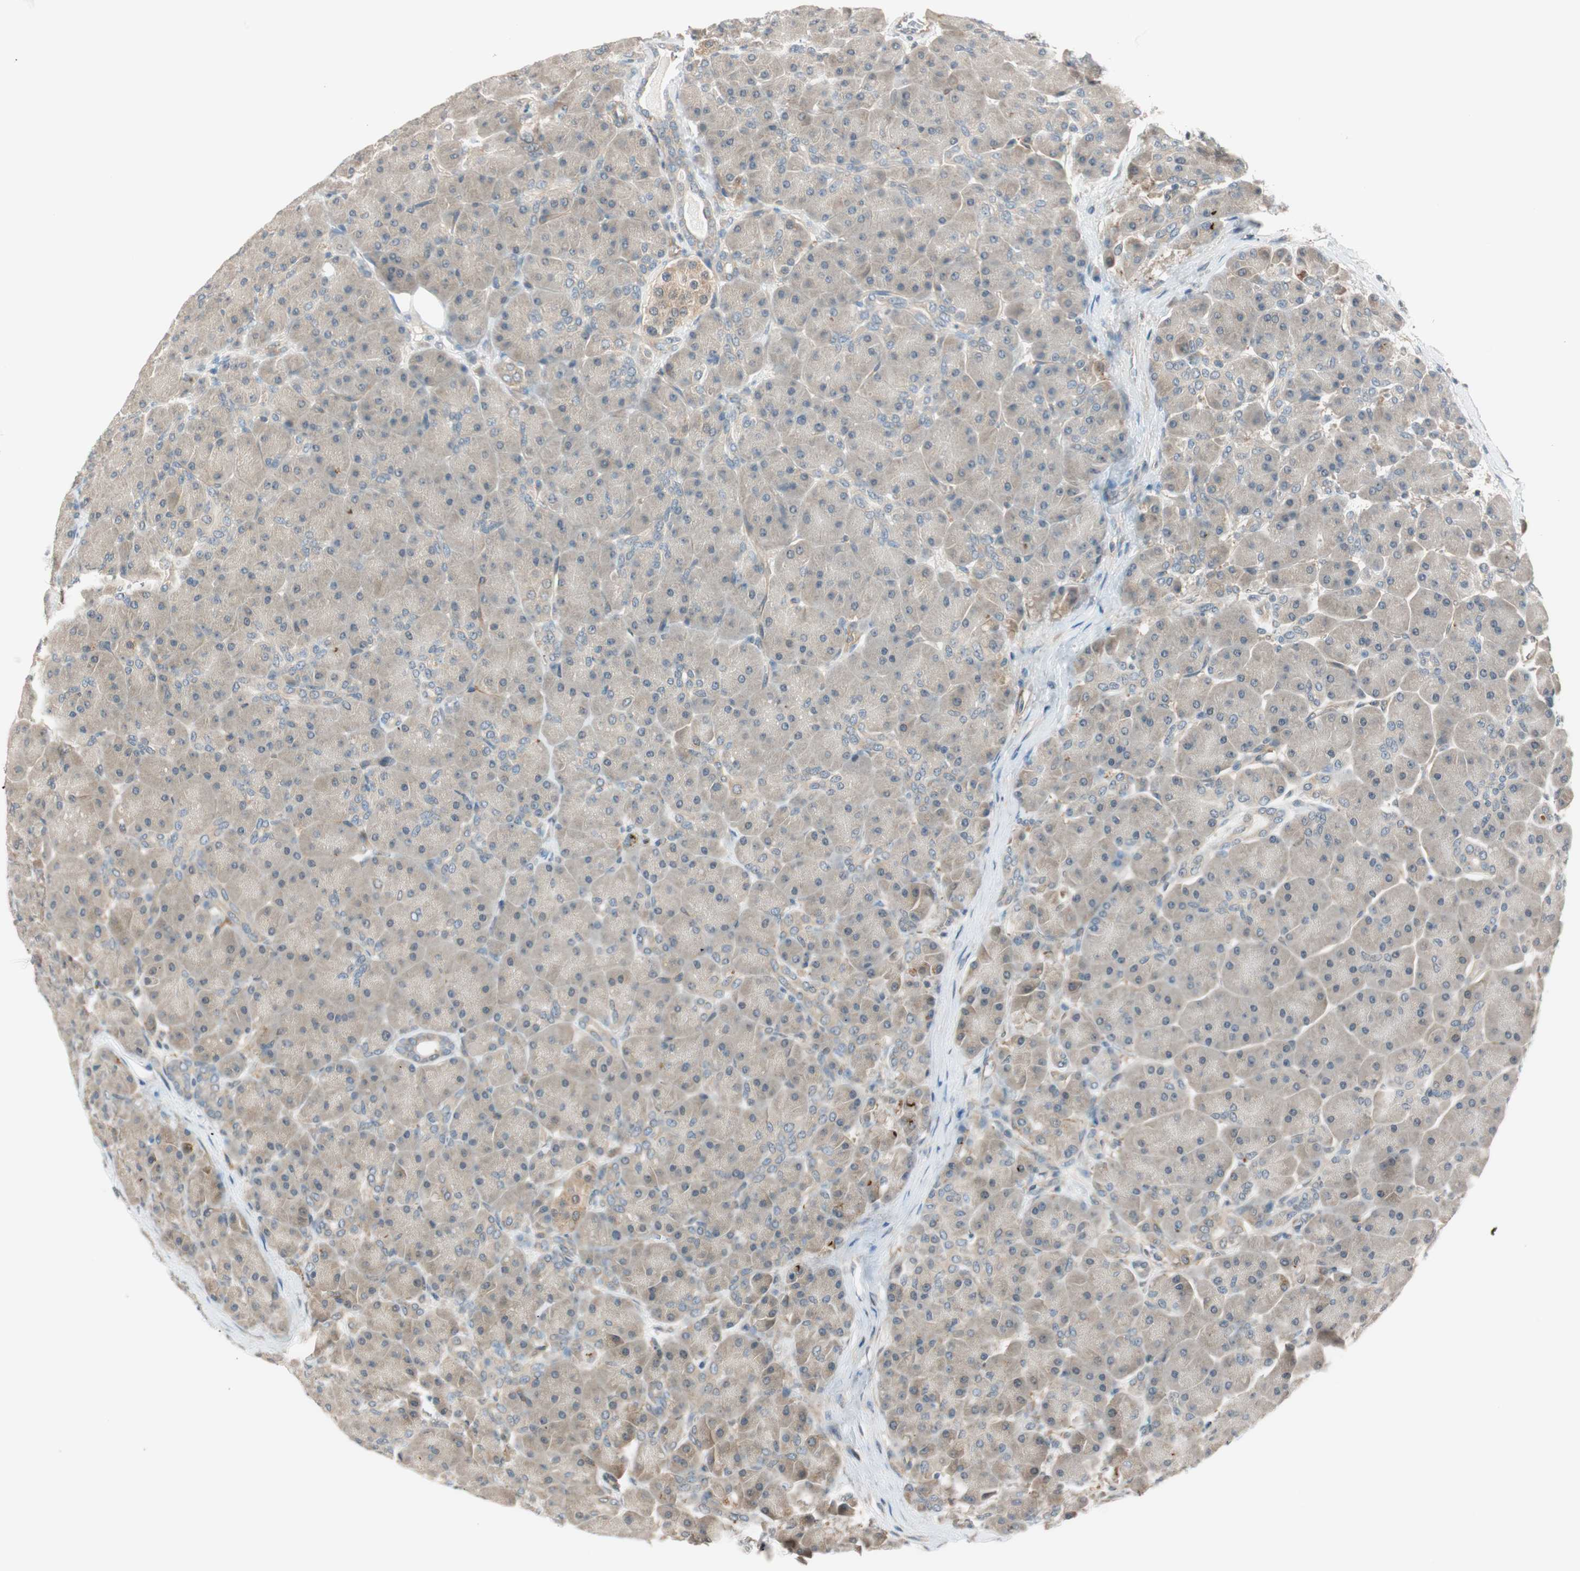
{"staining": {"intensity": "weak", "quantity": "25%-75%", "location": "cytoplasmic/membranous"}, "tissue": "pancreas", "cell_type": "Exocrine glandular cells", "image_type": "normal", "snomed": [{"axis": "morphology", "description": "Normal tissue, NOS"}, {"axis": "topography", "description": "Pancreas"}], "caption": "Exocrine glandular cells demonstrate weak cytoplasmic/membranous expression in about 25%-75% of cells in normal pancreas.", "gene": "PSMD8", "patient": {"sex": "male", "age": 66}}